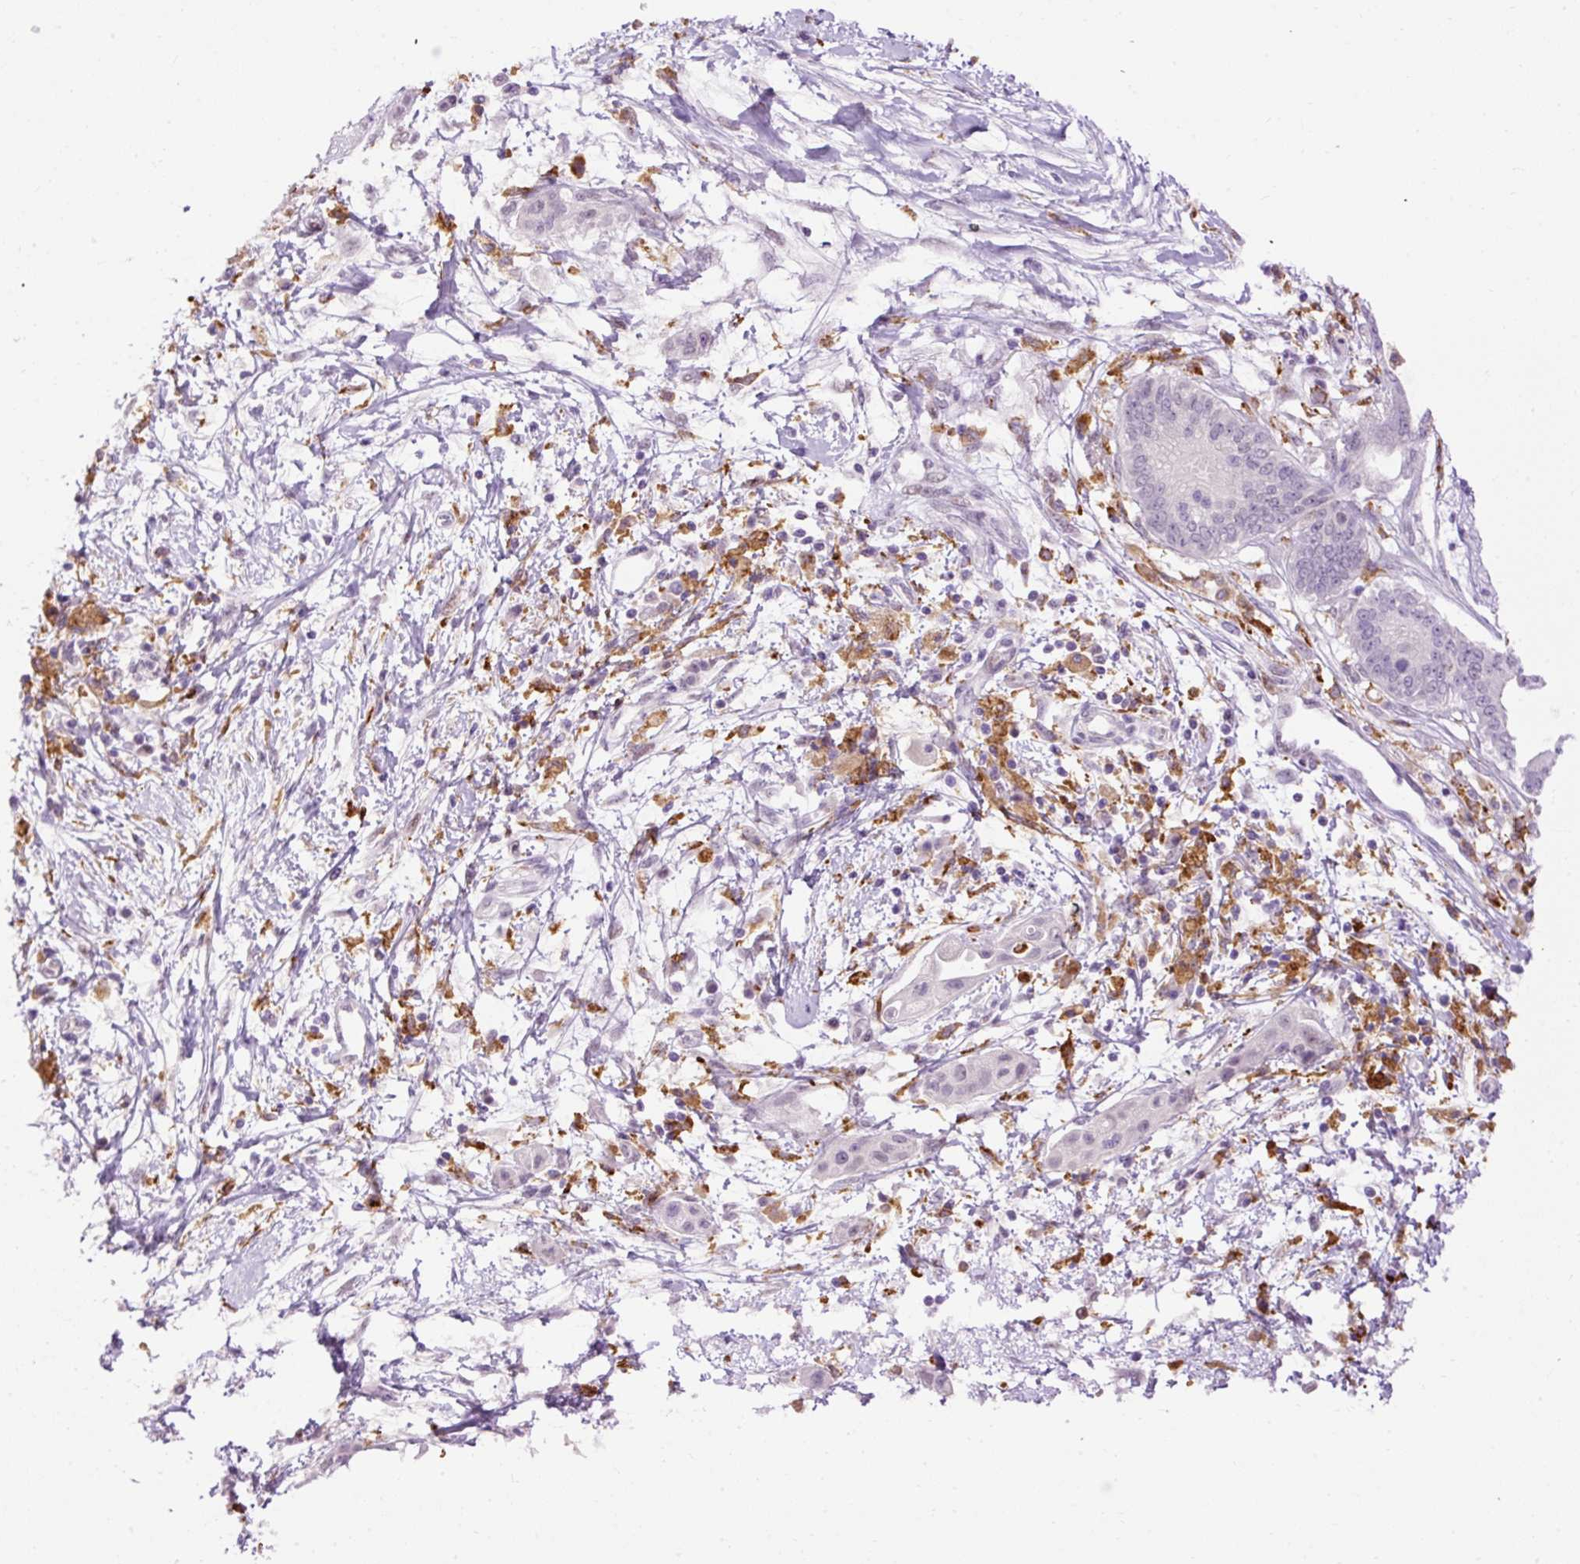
{"staining": {"intensity": "negative", "quantity": "none", "location": "none"}, "tissue": "pancreatic cancer", "cell_type": "Tumor cells", "image_type": "cancer", "snomed": [{"axis": "morphology", "description": "Adenocarcinoma, NOS"}, {"axis": "topography", "description": "Pancreas"}], "caption": "DAB immunohistochemical staining of adenocarcinoma (pancreatic) demonstrates no significant expression in tumor cells.", "gene": "LY86", "patient": {"sex": "male", "age": 68}}